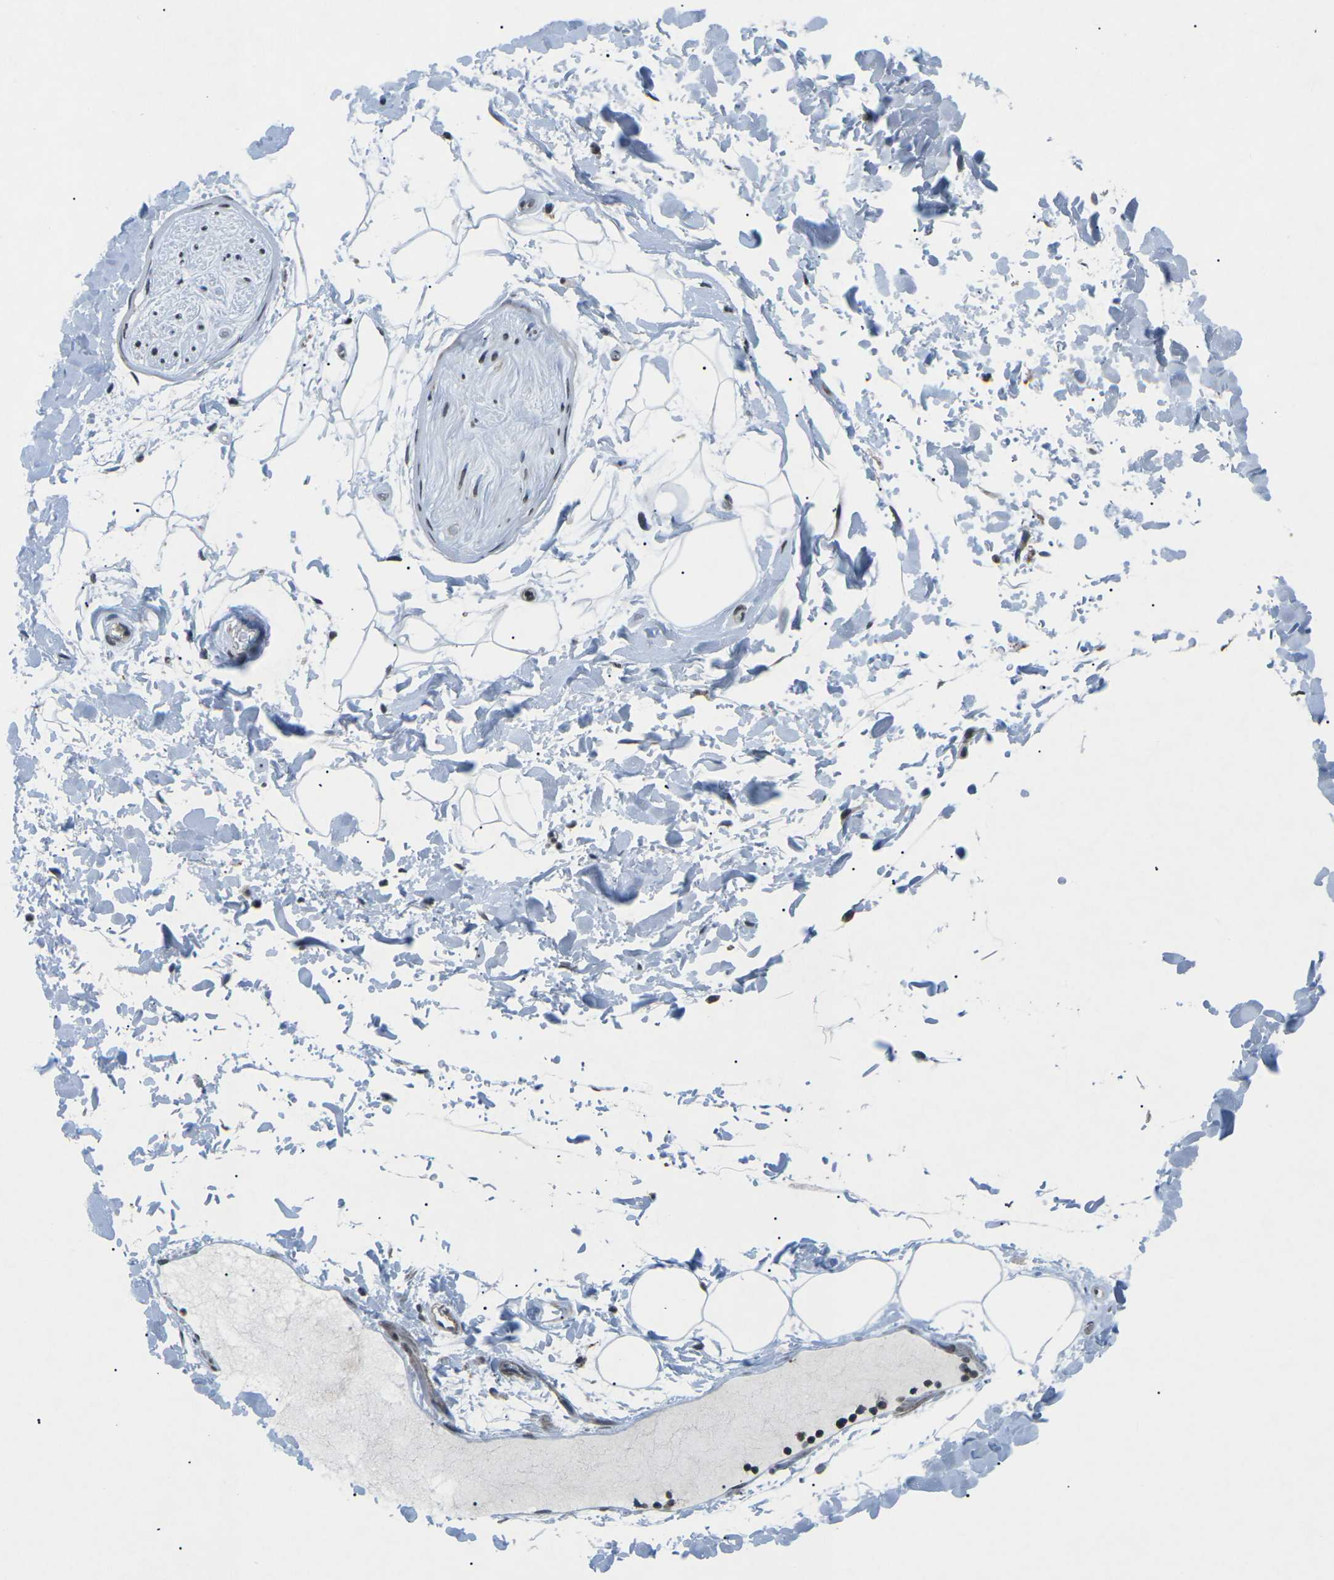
{"staining": {"intensity": "weak", "quantity": "25%-75%", "location": "cytoplasmic/membranous"}, "tissue": "adipose tissue", "cell_type": "Adipocytes", "image_type": "normal", "snomed": [{"axis": "morphology", "description": "Normal tissue, NOS"}, {"axis": "topography", "description": "Soft tissue"}], "caption": "There is low levels of weak cytoplasmic/membranous positivity in adipocytes of benign adipose tissue, as demonstrated by immunohistochemical staining (brown color).", "gene": "TFR2", "patient": {"sex": "male", "age": 72}}